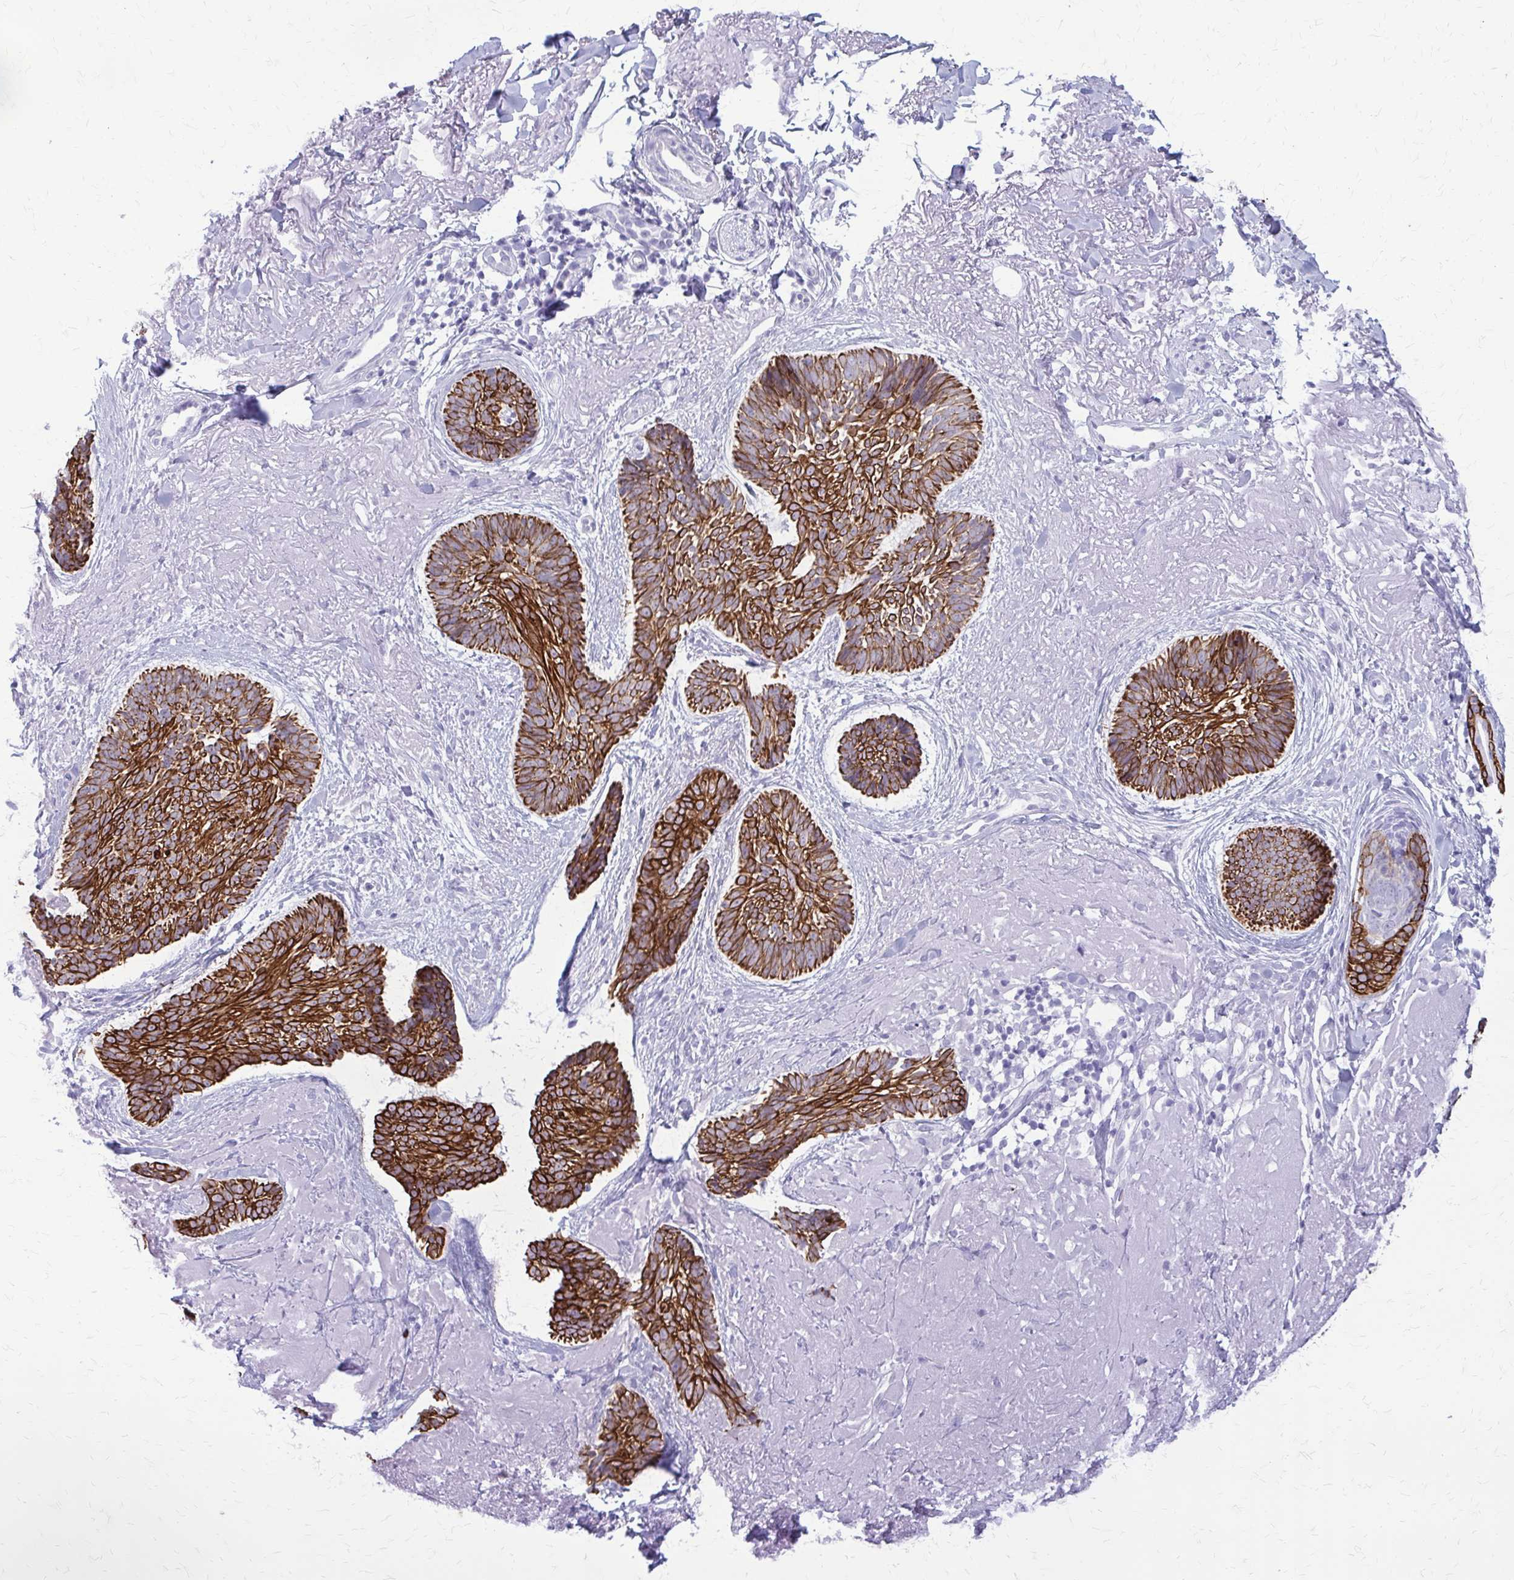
{"staining": {"intensity": "strong", "quantity": ">75%", "location": "cytoplasmic/membranous"}, "tissue": "skin cancer", "cell_type": "Tumor cells", "image_type": "cancer", "snomed": [{"axis": "morphology", "description": "Basal cell carcinoma"}, {"axis": "topography", "description": "Skin"}, {"axis": "topography", "description": "Skin of face"}, {"axis": "topography", "description": "Skin of nose"}], "caption": "The micrograph shows a brown stain indicating the presence of a protein in the cytoplasmic/membranous of tumor cells in skin cancer (basal cell carcinoma).", "gene": "KRT5", "patient": {"sex": "female", "age": 86}}